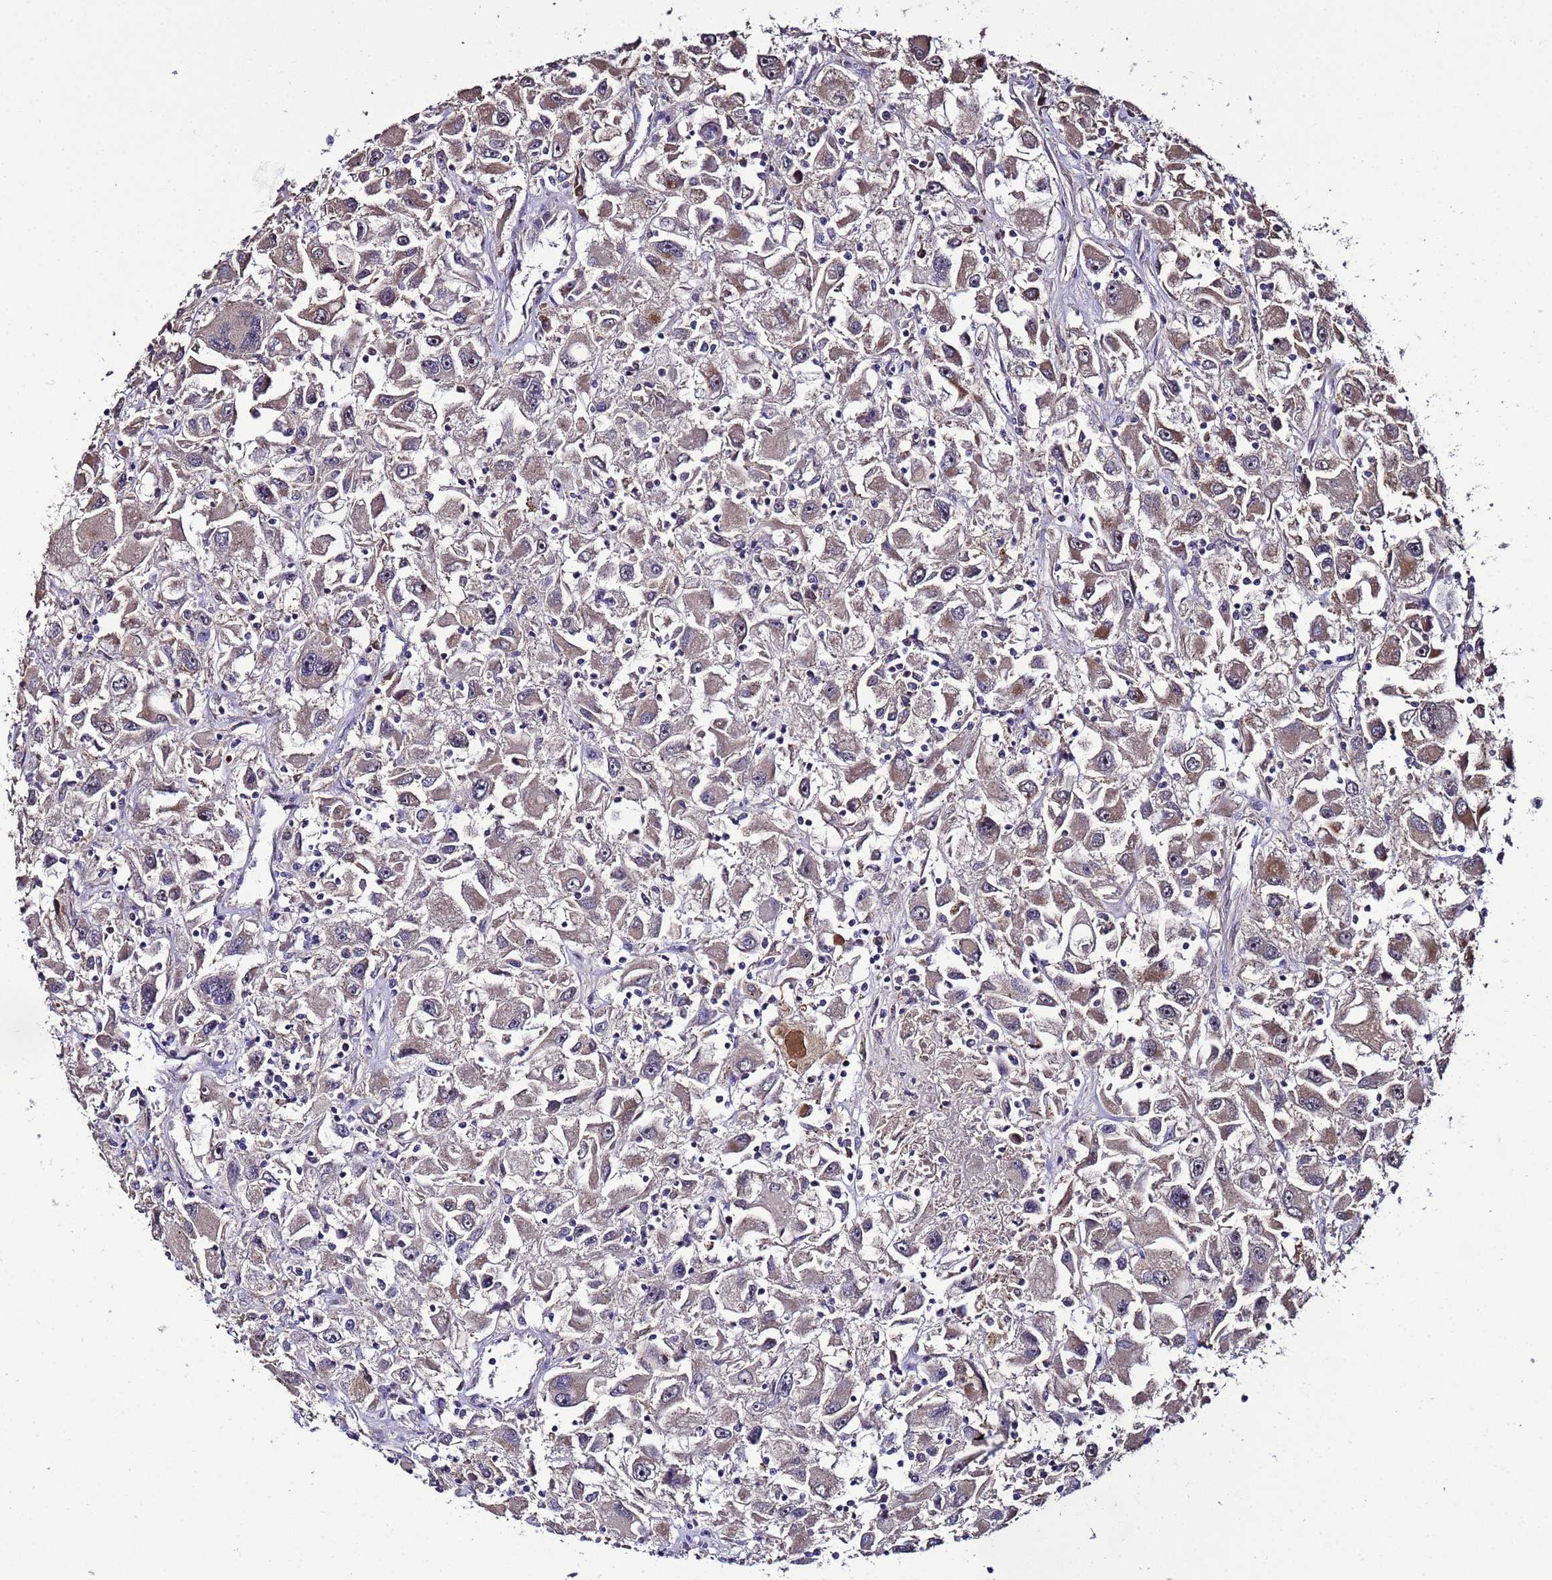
{"staining": {"intensity": "weak", "quantity": ">75%", "location": "cytoplasmic/membranous"}, "tissue": "renal cancer", "cell_type": "Tumor cells", "image_type": "cancer", "snomed": [{"axis": "morphology", "description": "Adenocarcinoma, NOS"}, {"axis": "topography", "description": "Kidney"}], "caption": "Weak cytoplasmic/membranous expression for a protein is seen in approximately >75% of tumor cells of renal cancer (adenocarcinoma) using IHC.", "gene": "WNK4", "patient": {"sex": "female", "age": 52}}